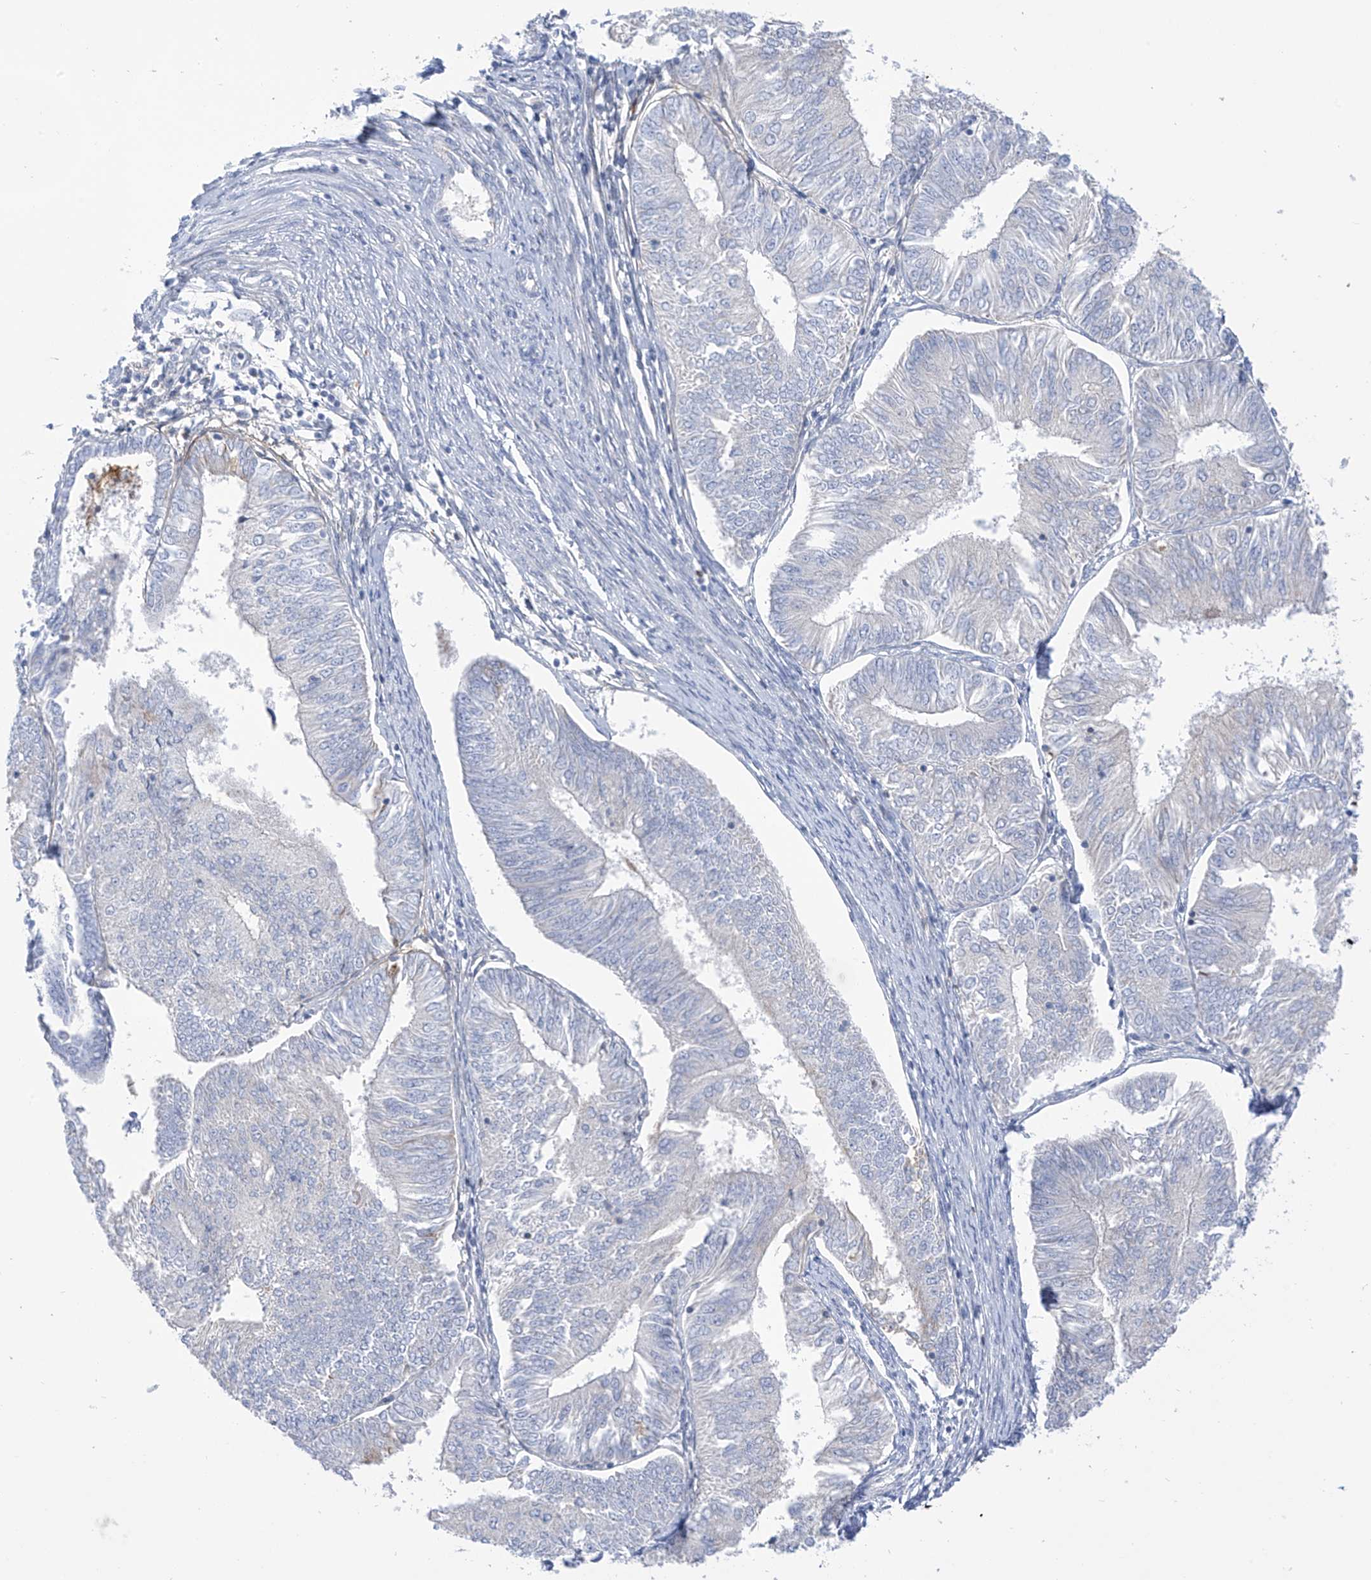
{"staining": {"intensity": "negative", "quantity": "none", "location": "none"}, "tissue": "endometrial cancer", "cell_type": "Tumor cells", "image_type": "cancer", "snomed": [{"axis": "morphology", "description": "Adenocarcinoma, NOS"}, {"axis": "topography", "description": "Endometrium"}], "caption": "Immunohistochemistry (IHC) photomicrograph of endometrial cancer (adenocarcinoma) stained for a protein (brown), which exhibits no positivity in tumor cells.", "gene": "FABP2", "patient": {"sex": "female", "age": 58}}